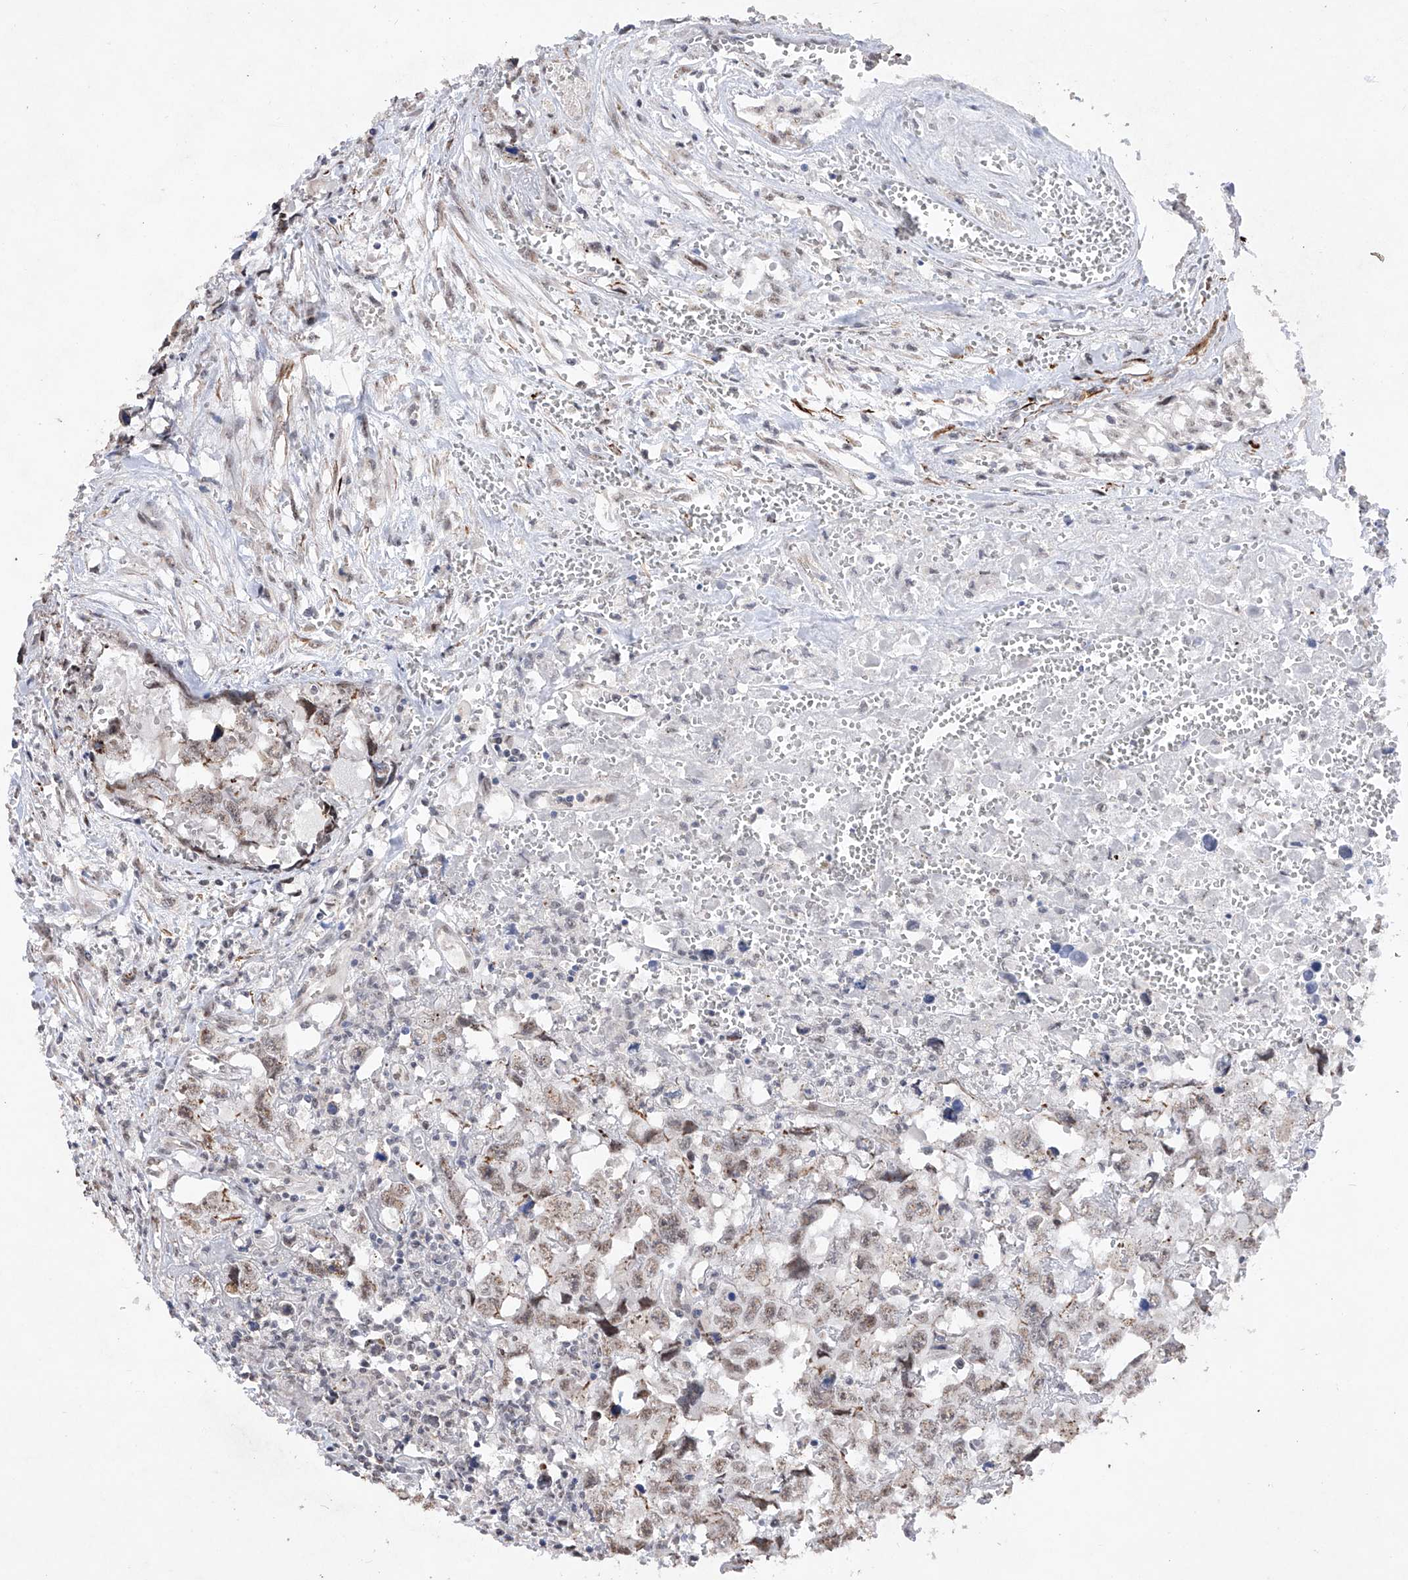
{"staining": {"intensity": "weak", "quantity": "25%-75%", "location": "nuclear"}, "tissue": "testis cancer", "cell_type": "Tumor cells", "image_type": "cancer", "snomed": [{"axis": "morphology", "description": "Carcinoma, Embryonal, NOS"}, {"axis": "topography", "description": "Testis"}], "caption": "Testis embryonal carcinoma stained for a protein displays weak nuclear positivity in tumor cells. The staining is performed using DAB brown chromogen to label protein expression. The nuclei are counter-stained blue using hematoxylin.", "gene": "NFATC4", "patient": {"sex": "male", "age": 31}}